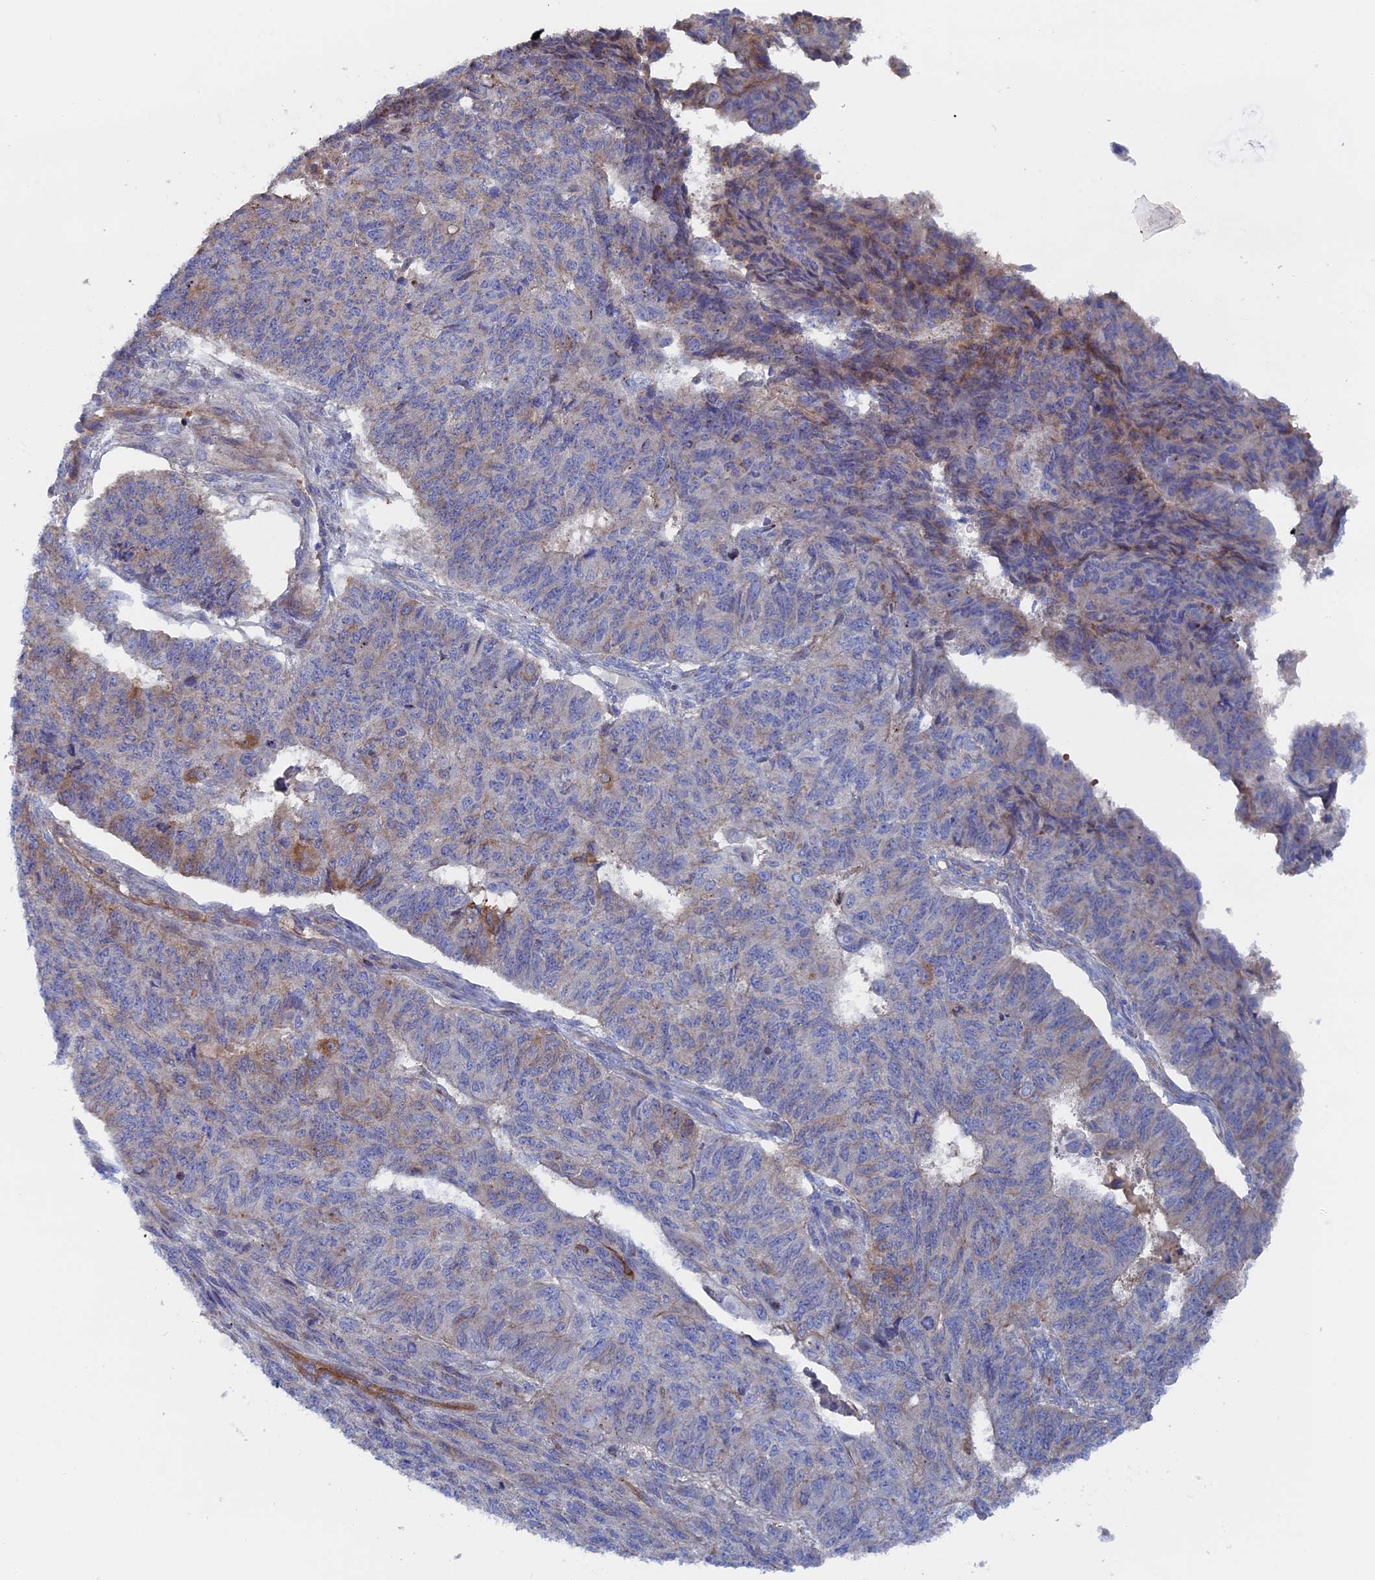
{"staining": {"intensity": "strong", "quantity": "<25%", "location": "cytoplasmic/membranous"}, "tissue": "endometrial cancer", "cell_type": "Tumor cells", "image_type": "cancer", "snomed": [{"axis": "morphology", "description": "Adenocarcinoma, NOS"}, {"axis": "topography", "description": "Endometrium"}], "caption": "Endometrial cancer (adenocarcinoma) stained with a brown dye reveals strong cytoplasmic/membranous positive positivity in about <25% of tumor cells.", "gene": "SMG9", "patient": {"sex": "female", "age": 32}}